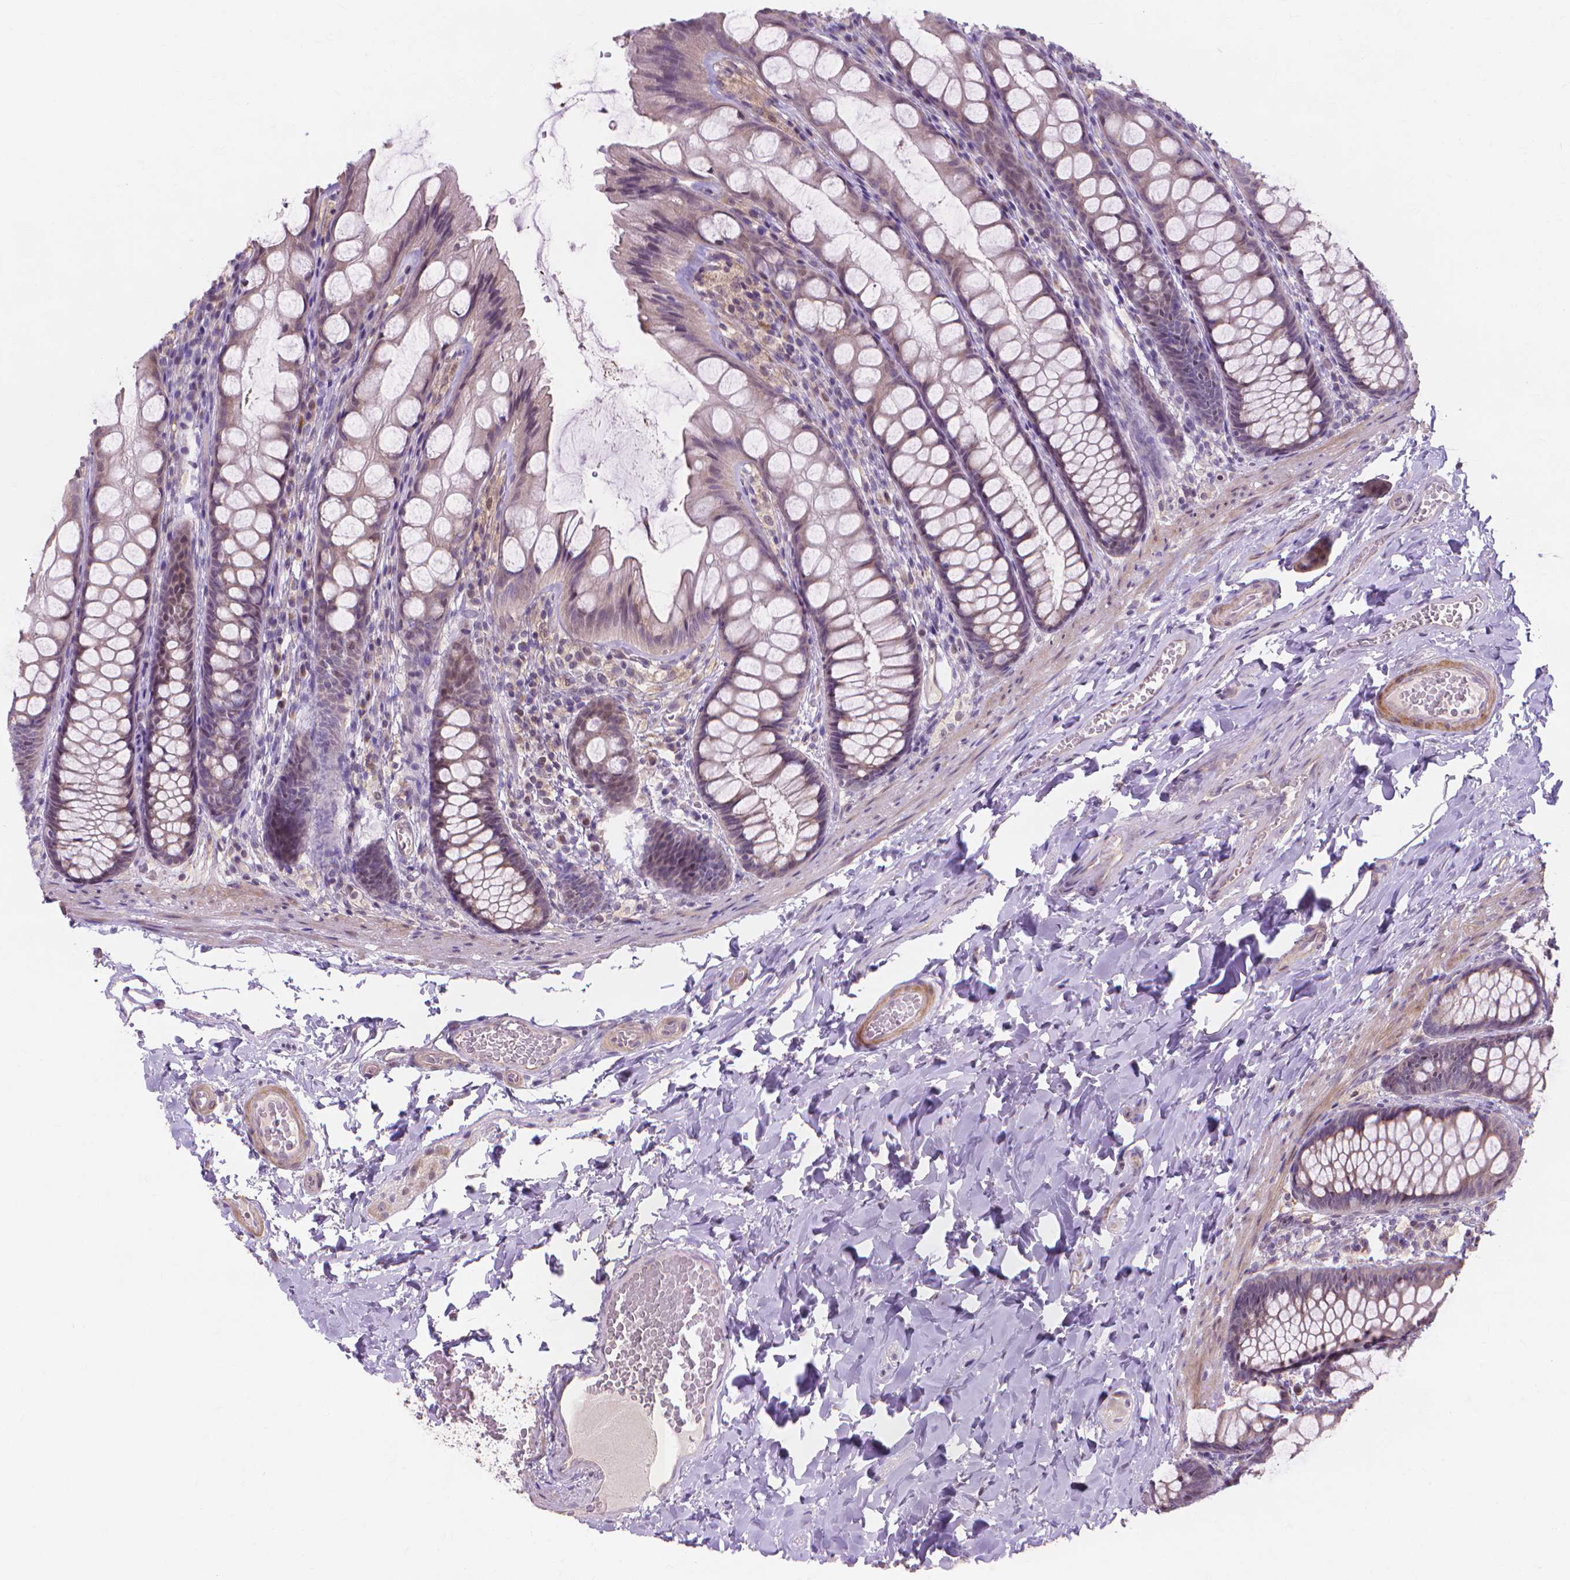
{"staining": {"intensity": "weak", "quantity": ">75%", "location": "cytoplasmic/membranous"}, "tissue": "colon", "cell_type": "Endothelial cells", "image_type": "normal", "snomed": [{"axis": "morphology", "description": "Normal tissue, NOS"}, {"axis": "topography", "description": "Colon"}], "caption": "This histopathology image exhibits immunohistochemistry staining of unremarkable human colon, with low weak cytoplasmic/membranous expression in about >75% of endothelial cells.", "gene": "PRDM13", "patient": {"sex": "male", "age": 47}}